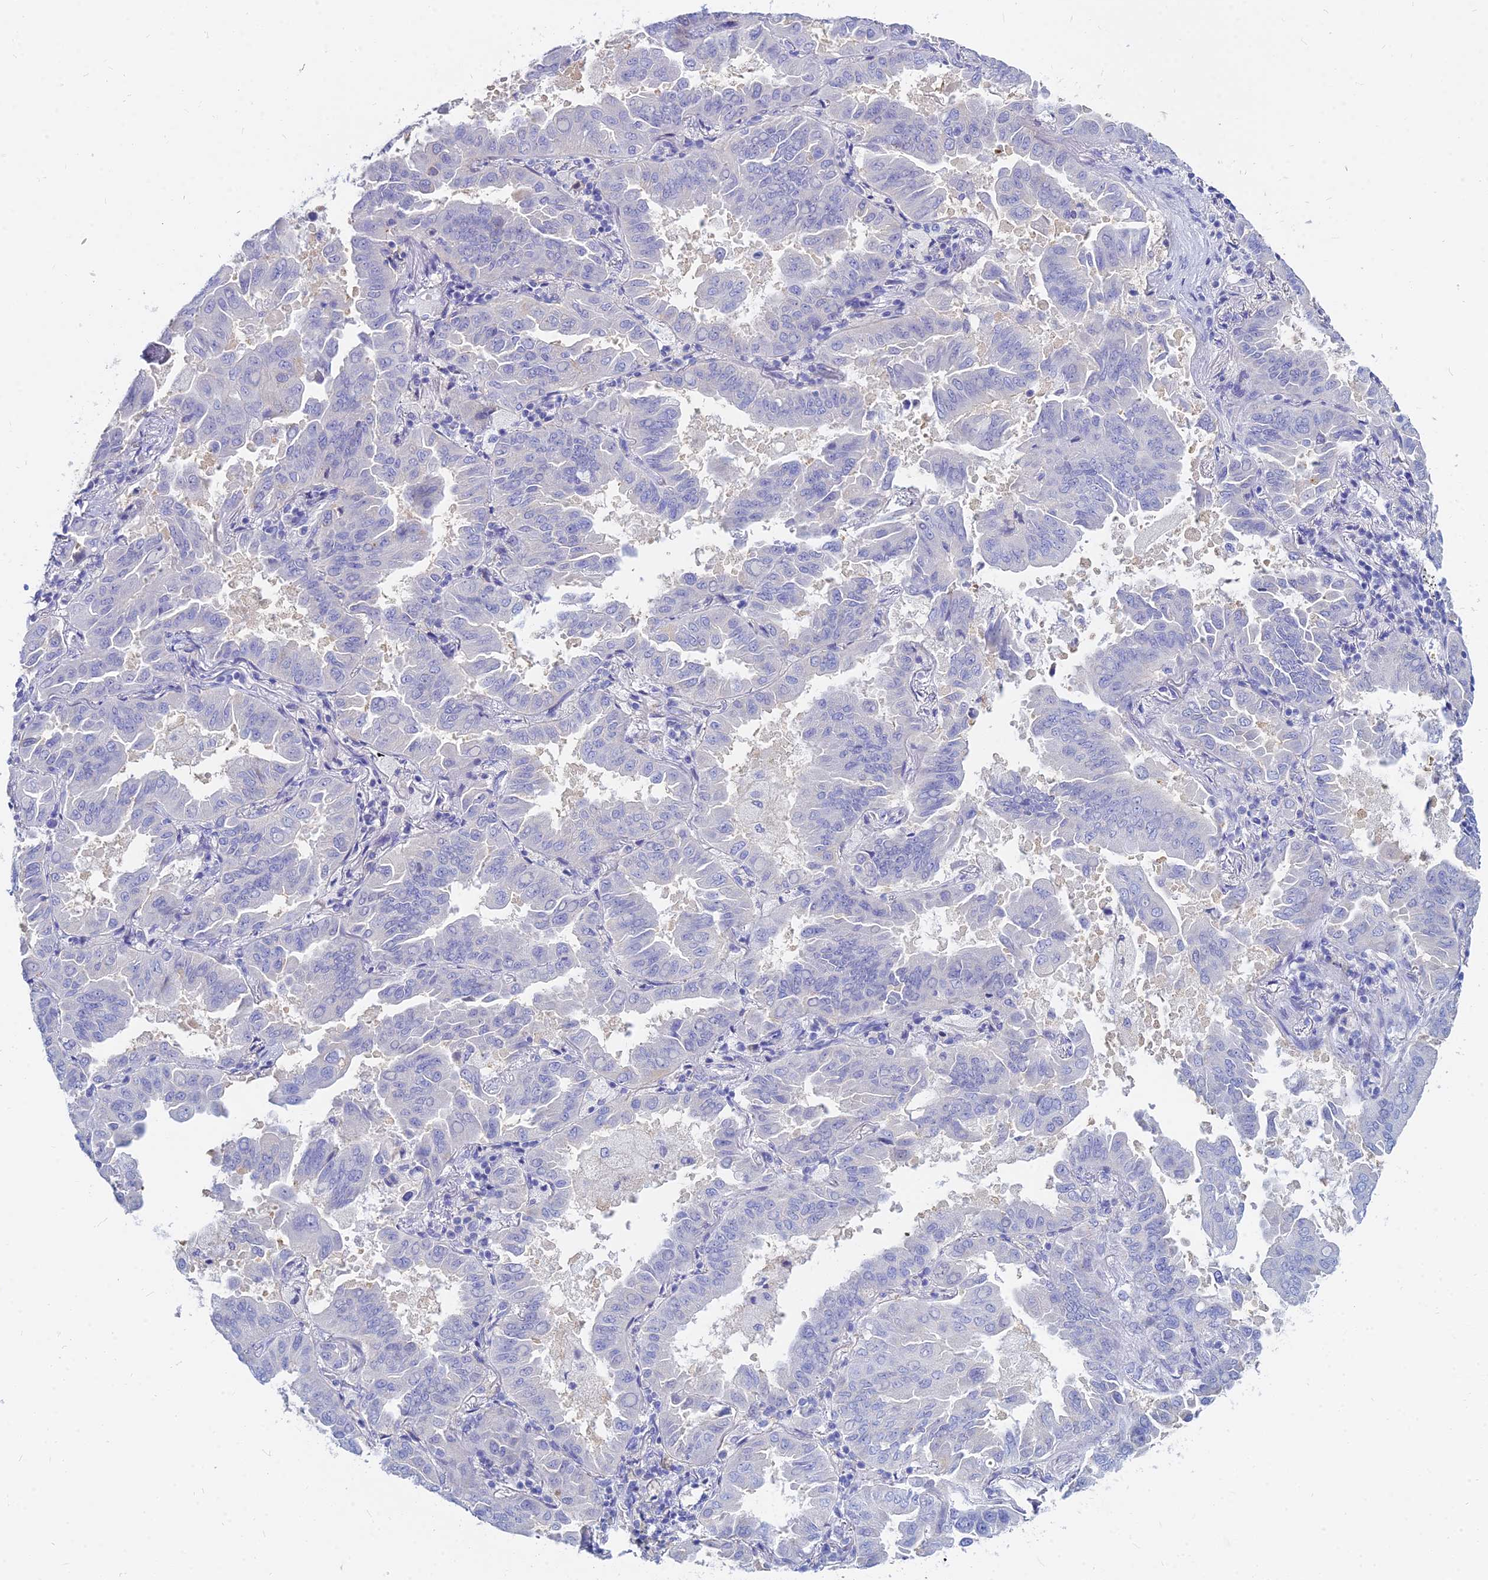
{"staining": {"intensity": "negative", "quantity": "none", "location": "none"}, "tissue": "lung cancer", "cell_type": "Tumor cells", "image_type": "cancer", "snomed": [{"axis": "morphology", "description": "Adenocarcinoma, NOS"}, {"axis": "topography", "description": "Lung"}], "caption": "Lung adenocarcinoma was stained to show a protein in brown. There is no significant expression in tumor cells. The staining was performed using DAB to visualize the protein expression in brown, while the nuclei were stained in blue with hematoxylin (Magnification: 20x).", "gene": "ZNF552", "patient": {"sex": "male", "age": 64}}